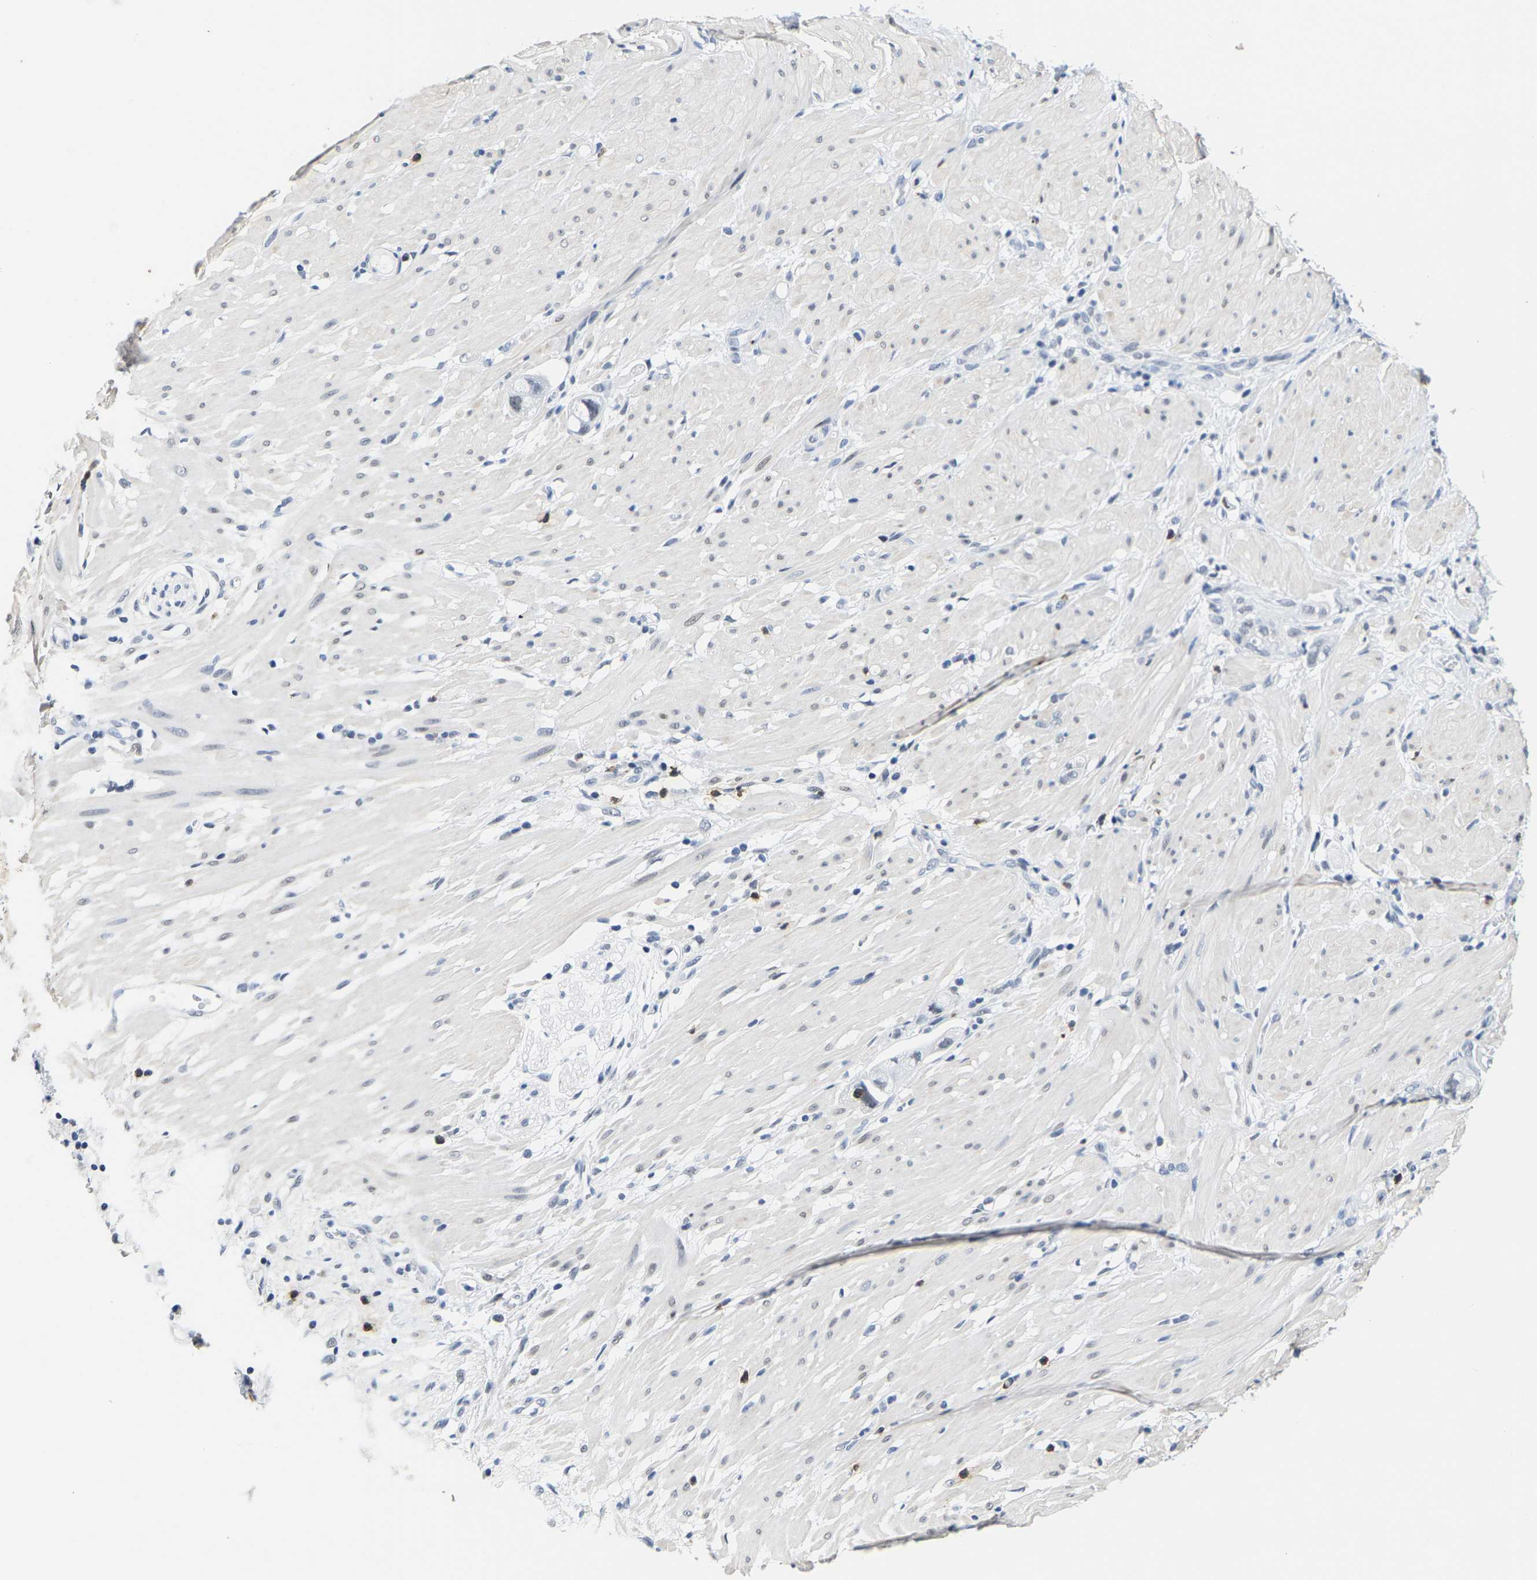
{"staining": {"intensity": "negative", "quantity": "none", "location": "none"}, "tissue": "stomach cancer", "cell_type": "Tumor cells", "image_type": "cancer", "snomed": [{"axis": "morphology", "description": "Adenocarcinoma, NOS"}, {"axis": "topography", "description": "Stomach"}, {"axis": "topography", "description": "Stomach, lower"}], "caption": "Immunohistochemistry histopathology image of neoplastic tissue: stomach cancer stained with DAB (3,3'-diaminobenzidine) reveals no significant protein expression in tumor cells.", "gene": "SETD1B", "patient": {"sex": "female", "age": 48}}